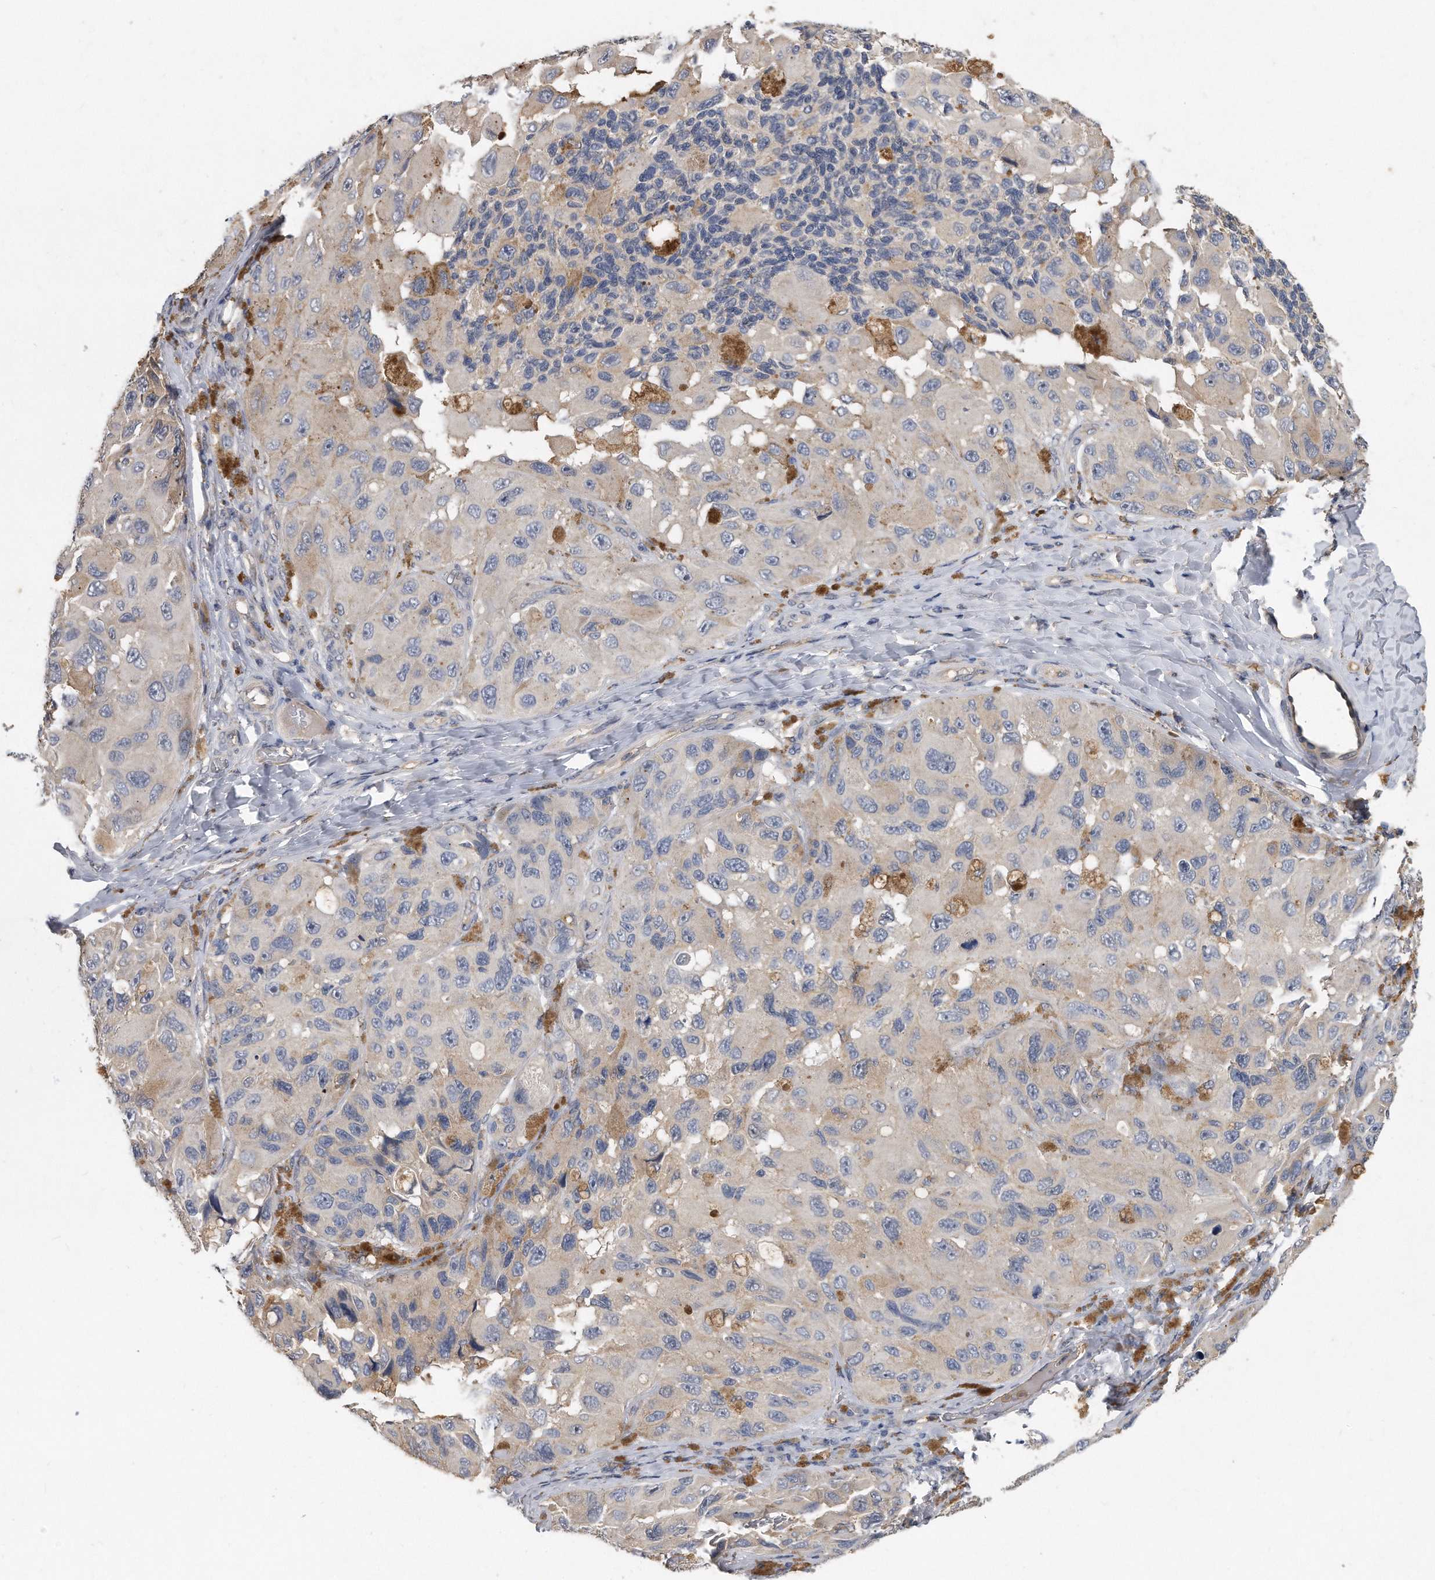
{"staining": {"intensity": "weak", "quantity": "<25%", "location": "cytoplasmic/membranous"}, "tissue": "melanoma", "cell_type": "Tumor cells", "image_type": "cancer", "snomed": [{"axis": "morphology", "description": "Malignant melanoma, NOS"}, {"axis": "topography", "description": "Skin"}], "caption": "DAB immunohistochemical staining of human melanoma reveals no significant expression in tumor cells.", "gene": "HOMER3", "patient": {"sex": "female", "age": 73}}